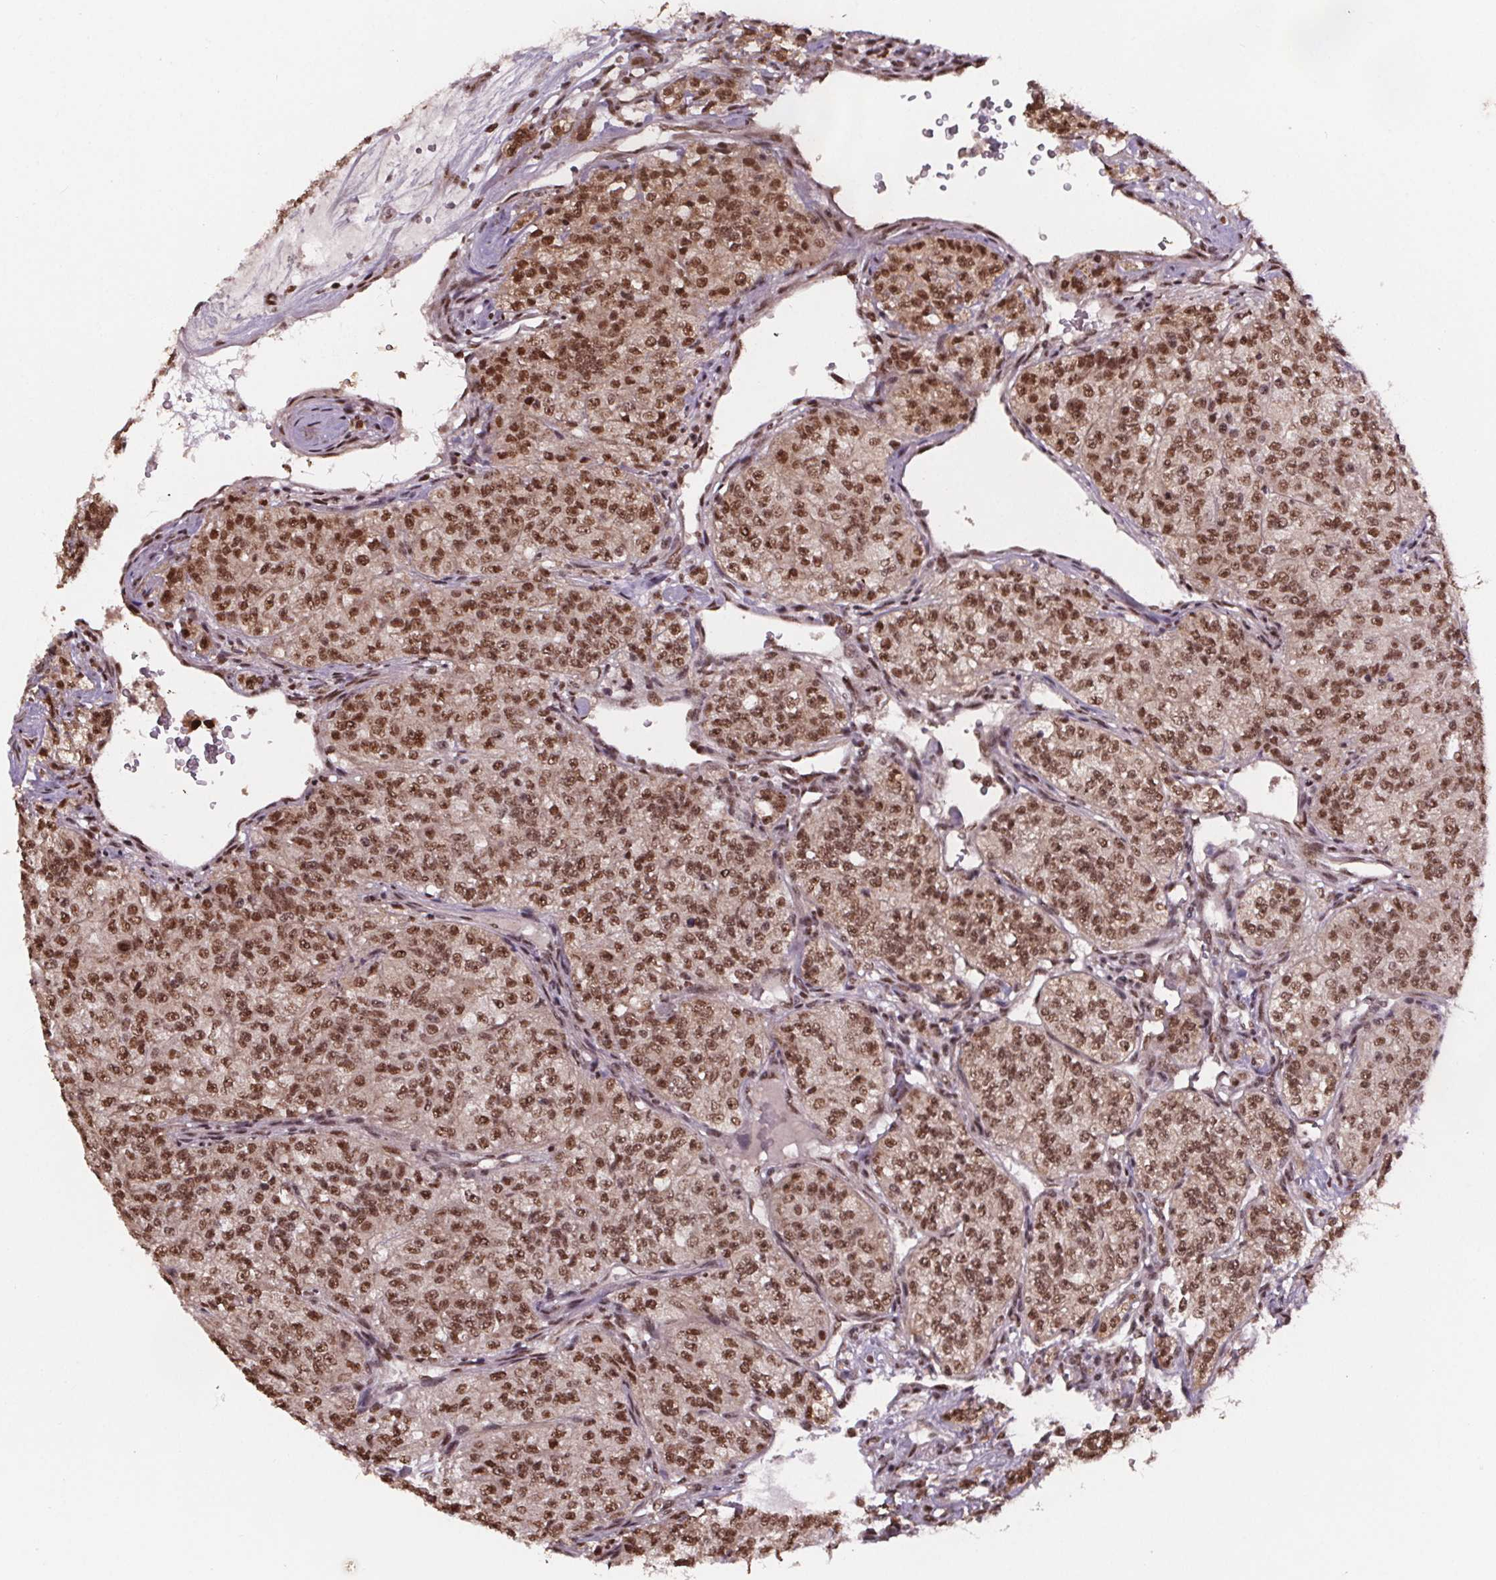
{"staining": {"intensity": "moderate", "quantity": ">75%", "location": "nuclear"}, "tissue": "renal cancer", "cell_type": "Tumor cells", "image_type": "cancer", "snomed": [{"axis": "morphology", "description": "Adenocarcinoma, NOS"}, {"axis": "topography", "description": "Kidney"}], "caption": "An image showing moderate nuclear staining in about >75% of tumor cells in adenocarcinoma (renal), as visualized by brown immunohistochemical staining.", "gene": "JARID2", "patient": {"sex": "female", "age": 63}}